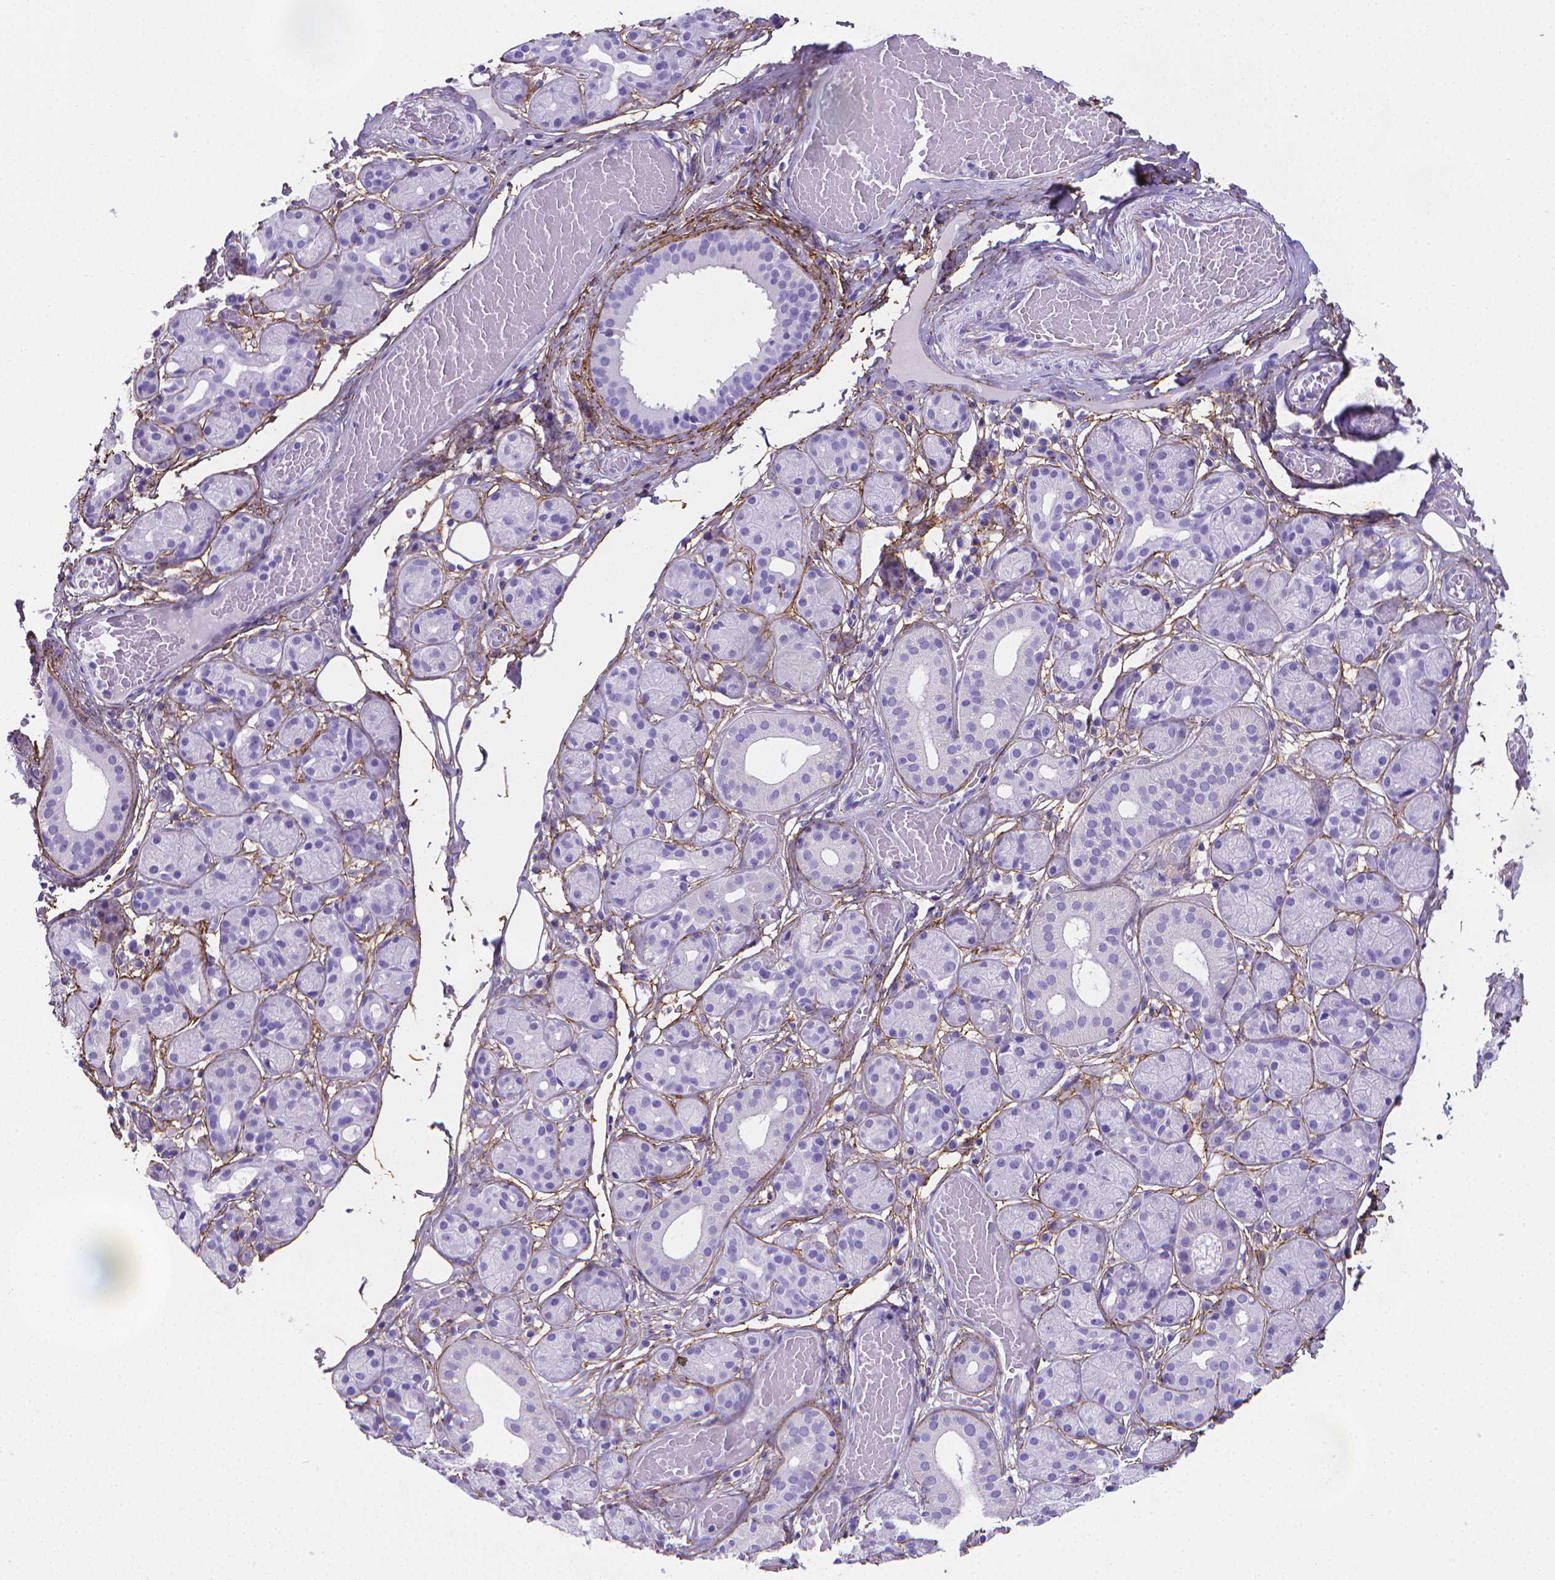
{"staining": {"intensity": "negative", "quantity": "none", "location": "none"}, "tissue": "salivary gland", "cell_type": "Glandular cells", "image_type": "normal", "snomed": [{"axis": "morphology", "description": "Normal tissue, NOS"}, {"axis": "topography", "description": "Salivary gland"}, {"axis": "topography", "description": "Peripheral nerve tissue"}], "caption": "Immunohistochemistry (IHC) micrograph of normal salivary gland: salivary gland stained with DAB shows no significant protein expression in glandular cells. The staining is performed using DAB (3,3'-diaminobenzidine) brown chromogen with nuclei counter-stained in using hematoxylin.", "gene": "MFAP2", "patient": {"sex": "male", "age": 71}}